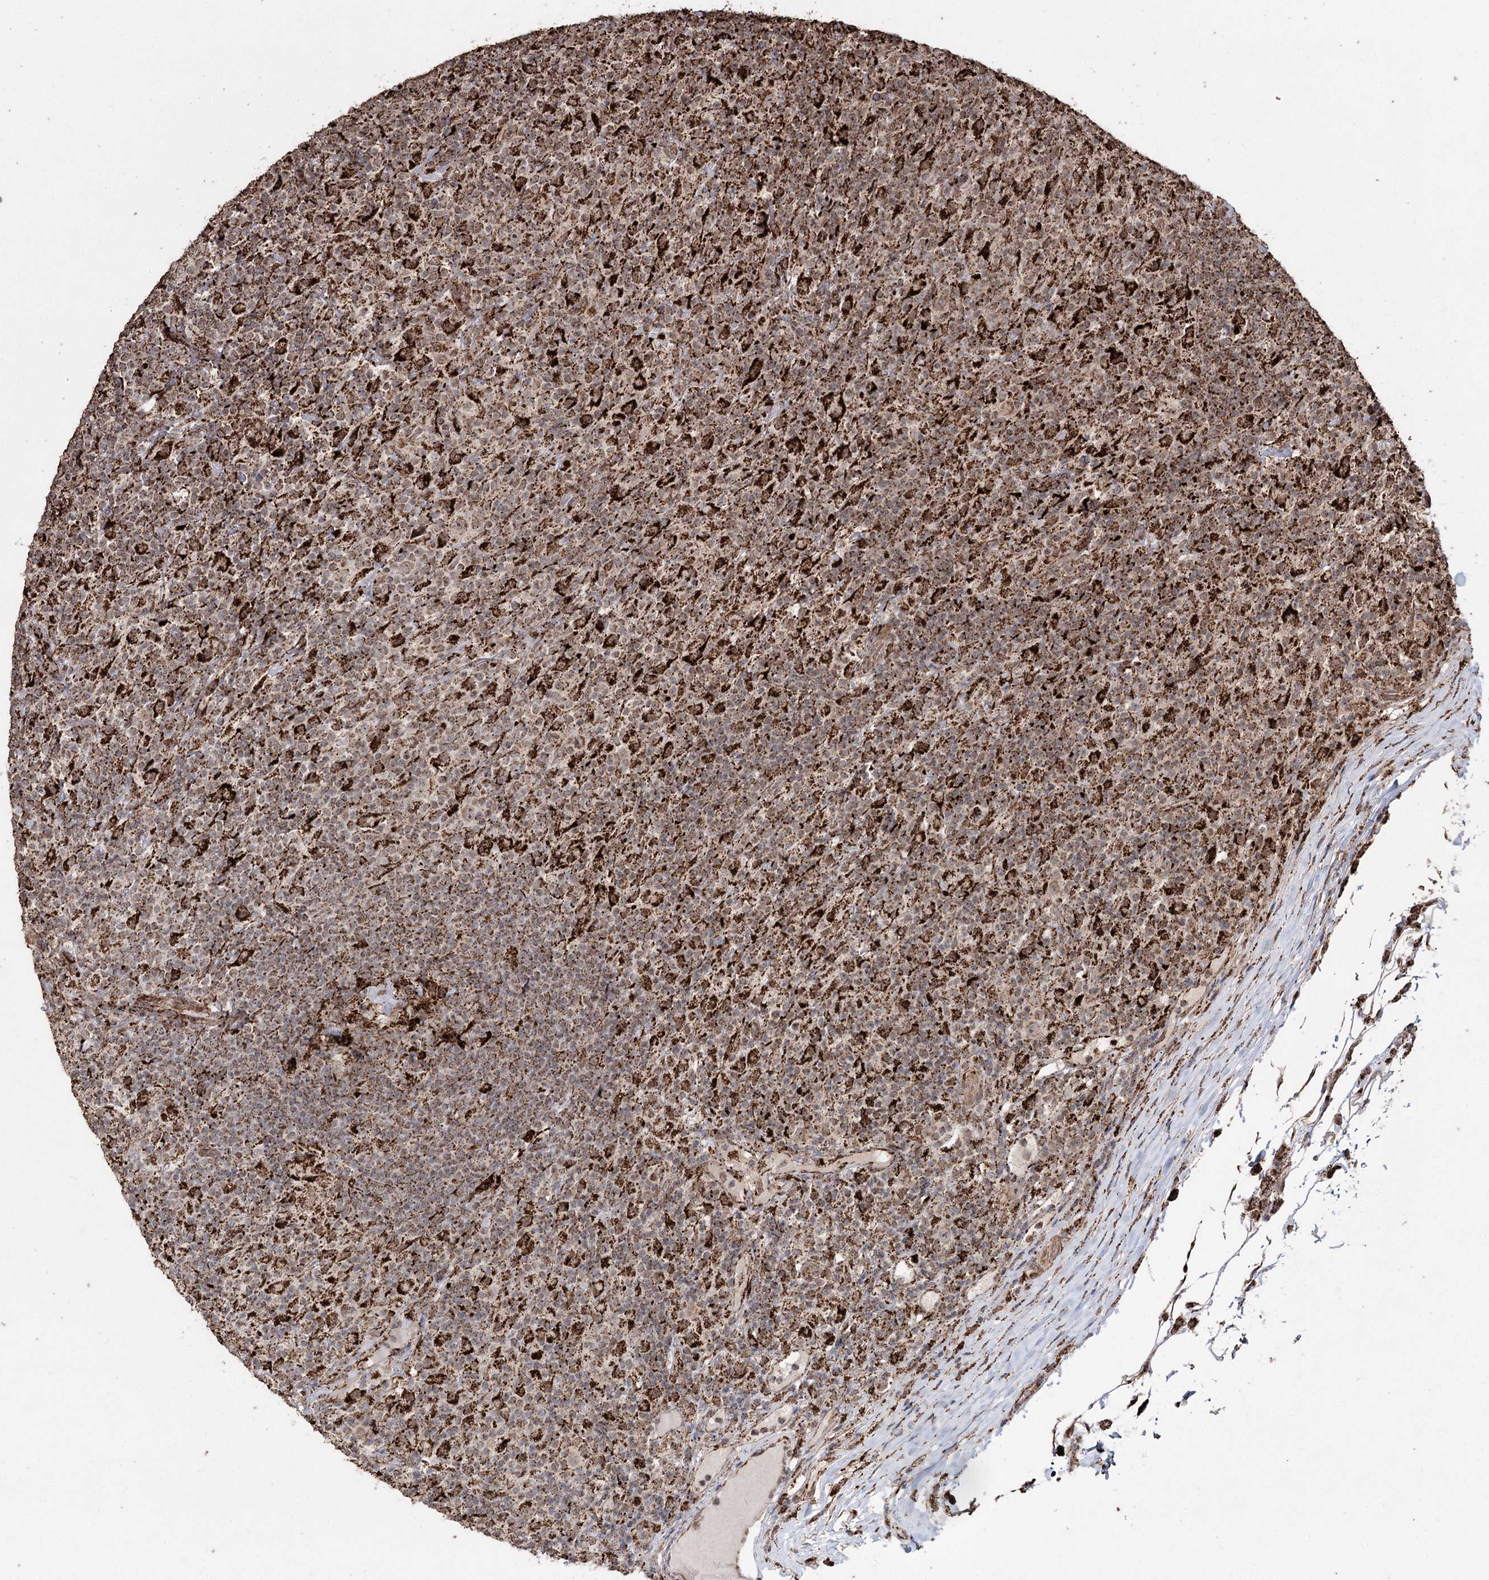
{"staining": {"intensity": "strong", "quantity": "25%-75%", "location": "cytoplasmic/membranous"}, "tissue": "lymphoma", "cell_type": "Tumor cells", "image_type": "cancer", "snomed": [{"axis": "morphology", "description": "Hodgkin's disease, NOS"}, {"axis": "topography", "description": "Lymph node"}], "caption": "High-power microscopy captured an immunohistochemistry histopathology image of Hodgkin's disease, revealing strong cytoplasmic/membranous positivity in approximately 25%-75% of tumor cells.", "gene": "SLF2", "patient": {"sex": "male", "age": 70}}